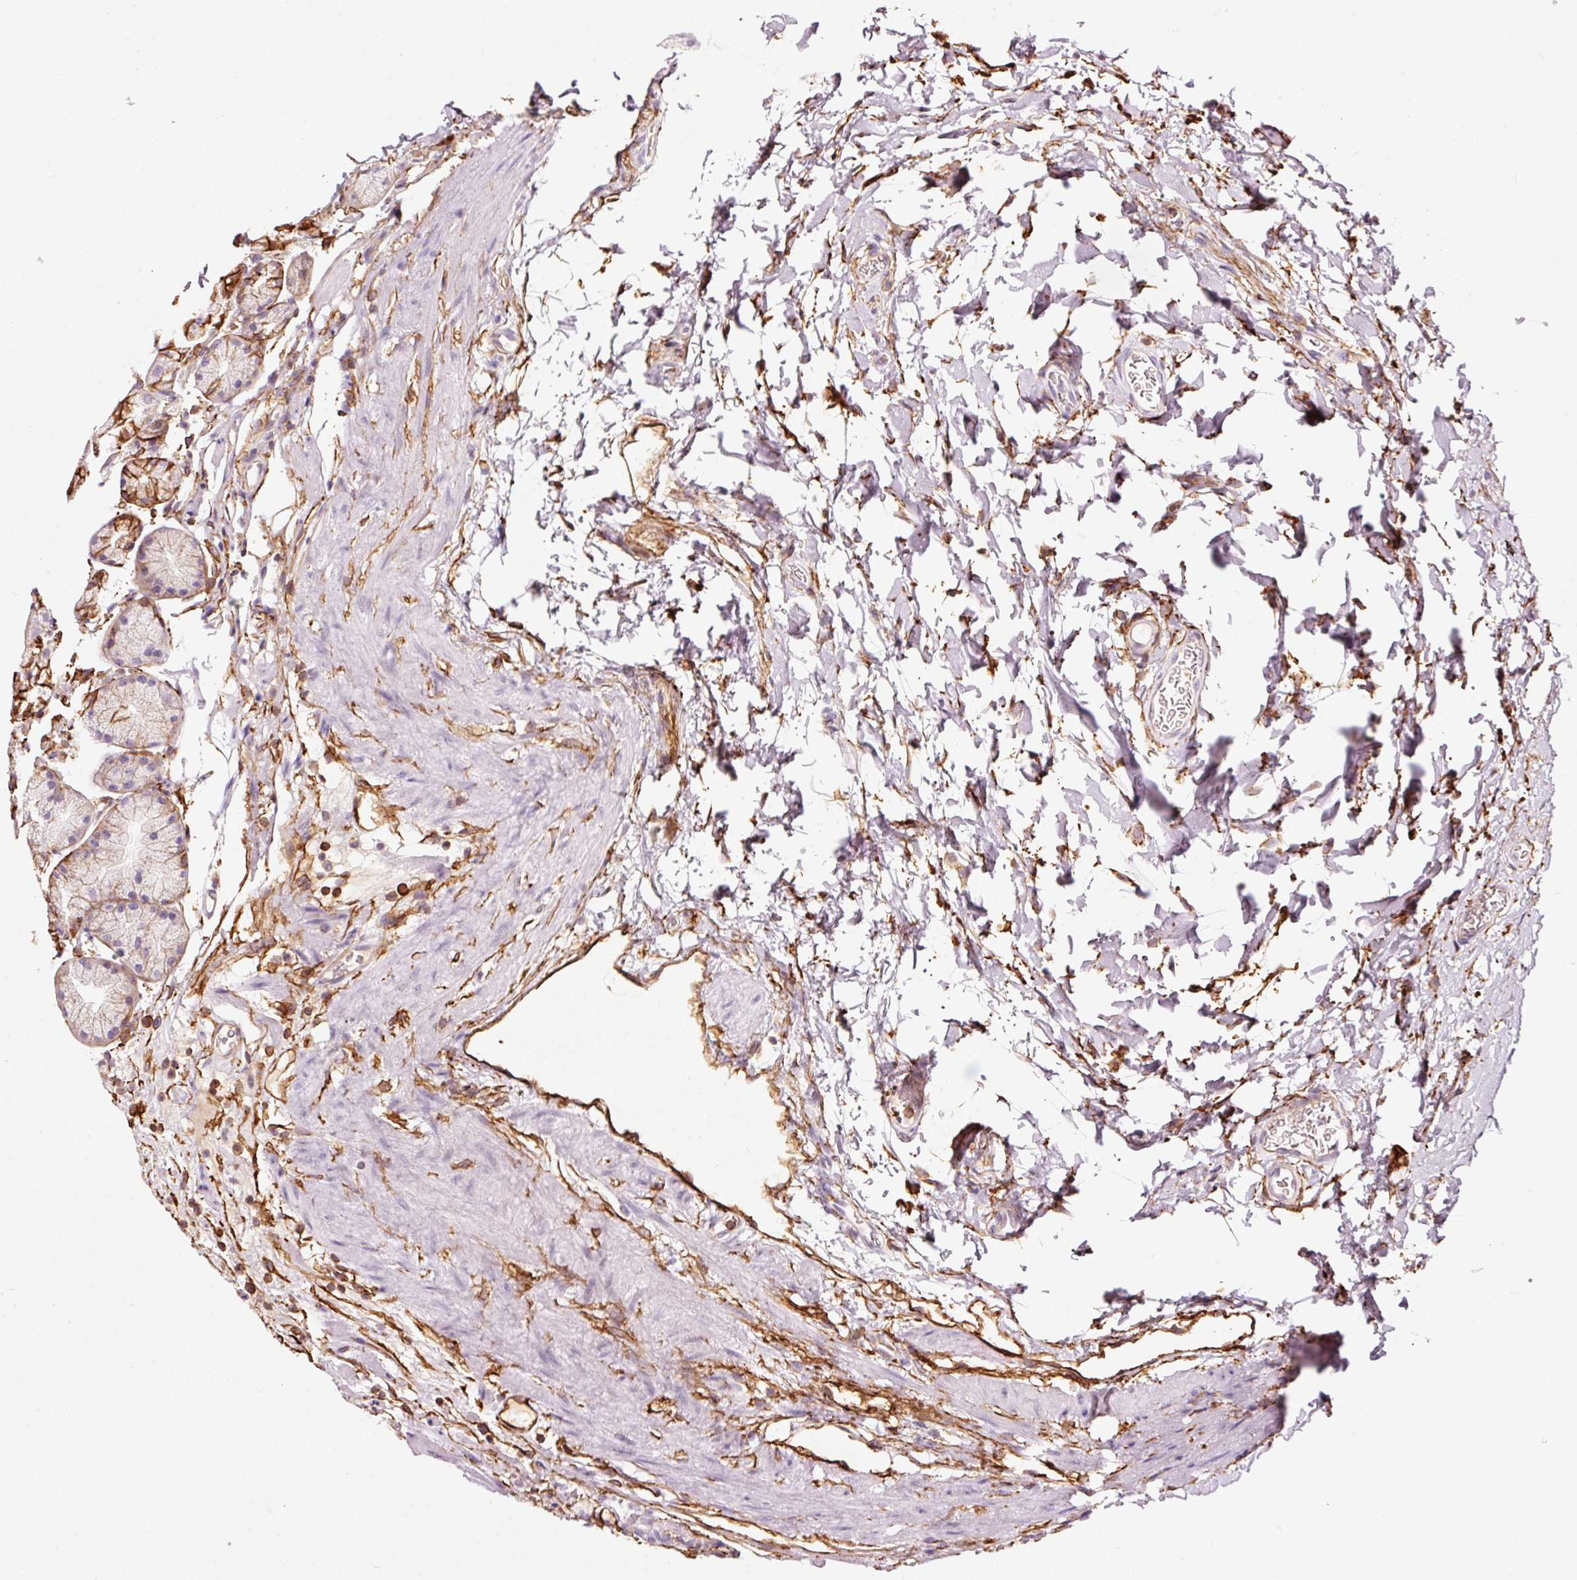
{"staining": {"intensity": "strong", "quantity": "25%-75%", "location": "cytoplasmic/membranous"}, "tissue": "stomach", "cell_type": "Glandular cells", "image_type": "normal", "snomed": [{"axis": "morphology", "description": "Normal tissue, NOS"}, {"axis": "topography", "description": "Stomach, lower"}], "caption": "Stomach stained with immunohistochemistry exhibits strong cytoplasmic/membranous expression in about 25%-75% of glandular cells. Using DAB (3,3'-diaminobenzidine) (brown) and hematoxylin (blue) stains, captured at high magnification using brightfield microscopy.", "gene": "ADD3", "patient": {"sex": "male", "age": 67}}